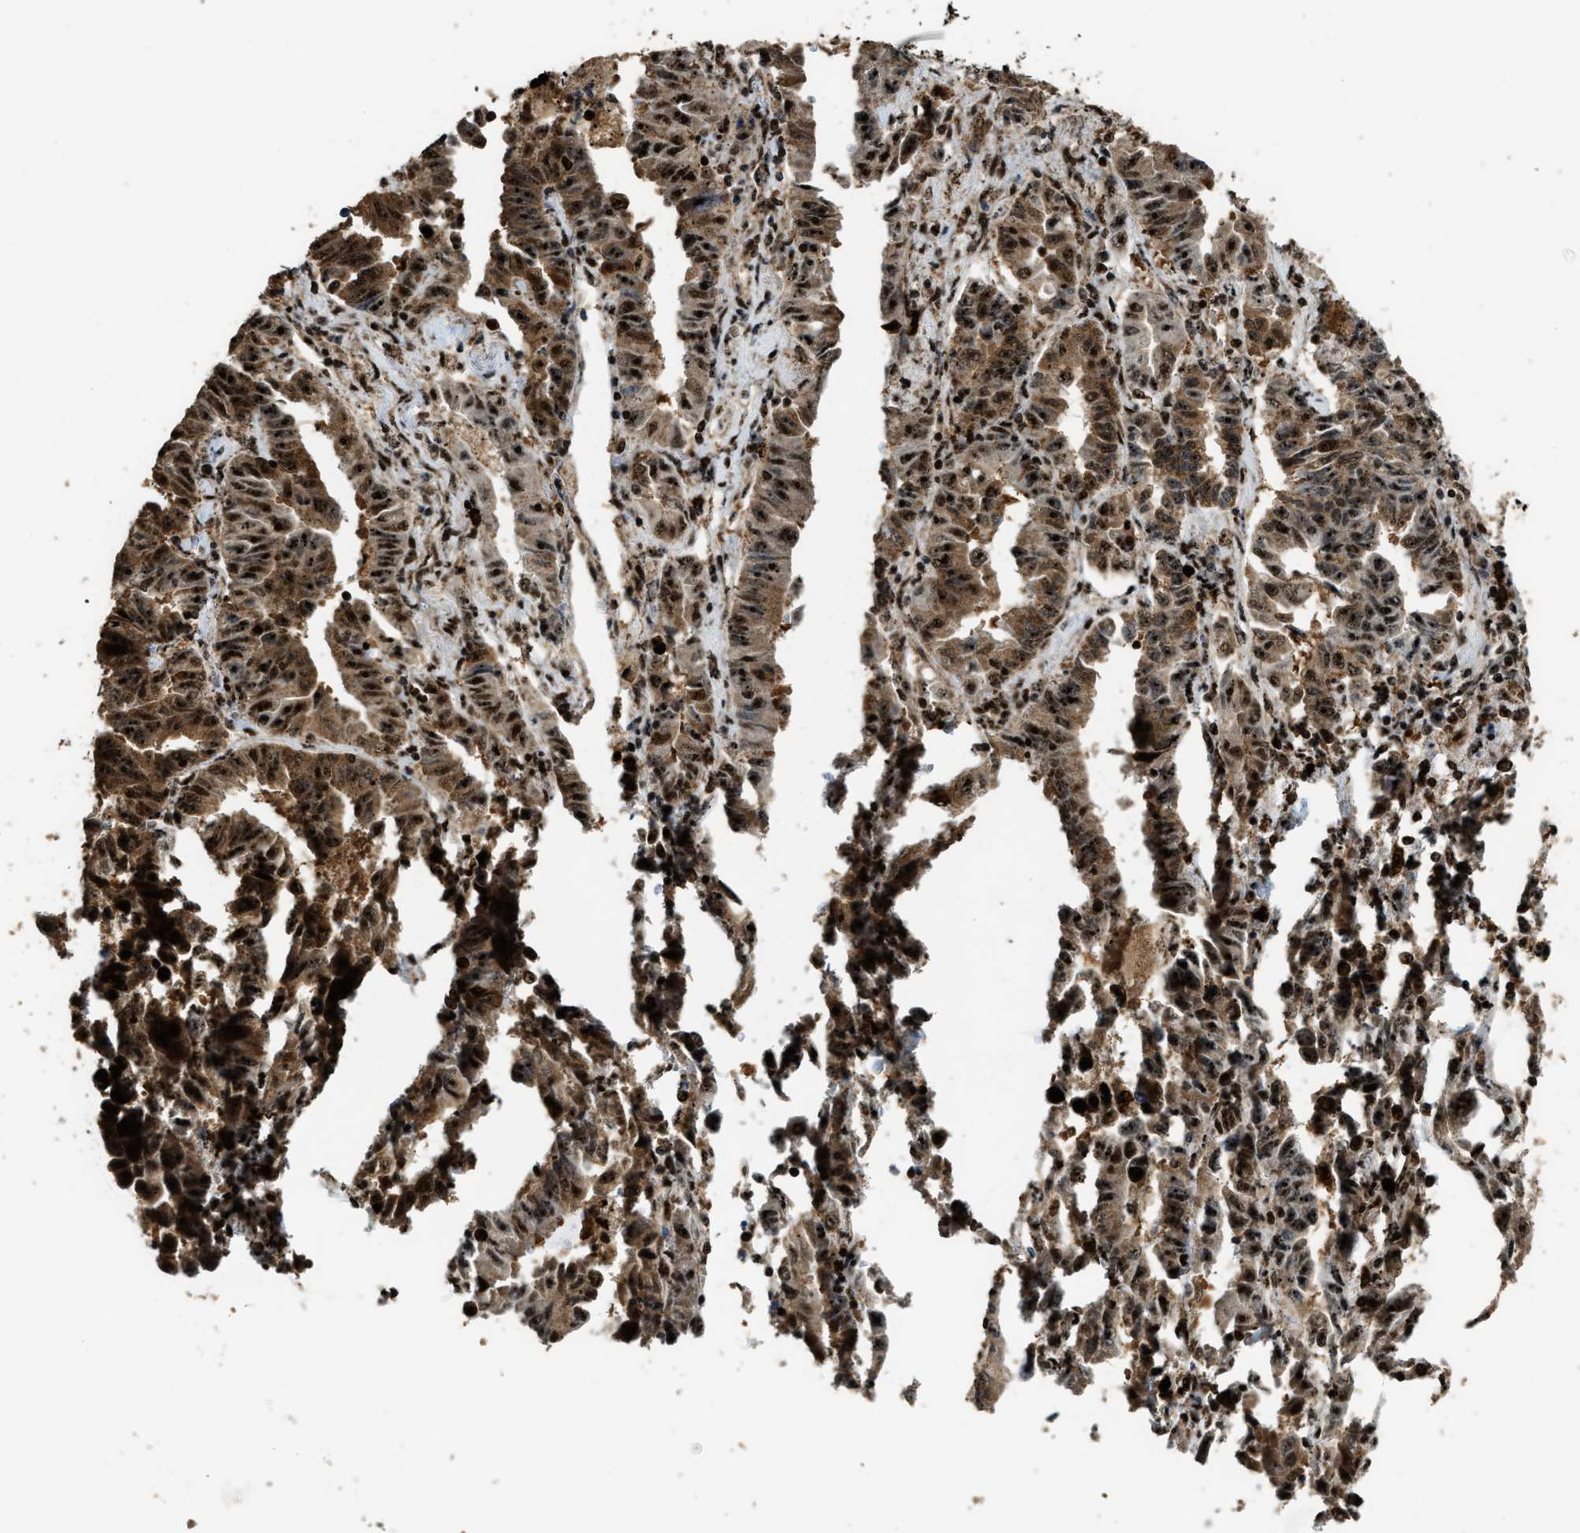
{"staining": {"intensity": "strong", "quantity": ">75%", "location": "cytoplasmic/membranous,nuclear"}, "tissue": "lung cancer", "cell_type": "Tumor cells", "image_type": "cancer", "snomed": [{"axis": "morphology", "description": "Adenocarcinoma, NOS"}, {"axis": "topography", "description": "Lung"}], "caption": "Lung cancer tissue reveals strong cytoplasmic/membranous and nuclear expression in about >75% of tumor cells, visualized by immunohistochemistry.", "gene": "ZNF687", "patient": {"sex": "female", "age": 51}}